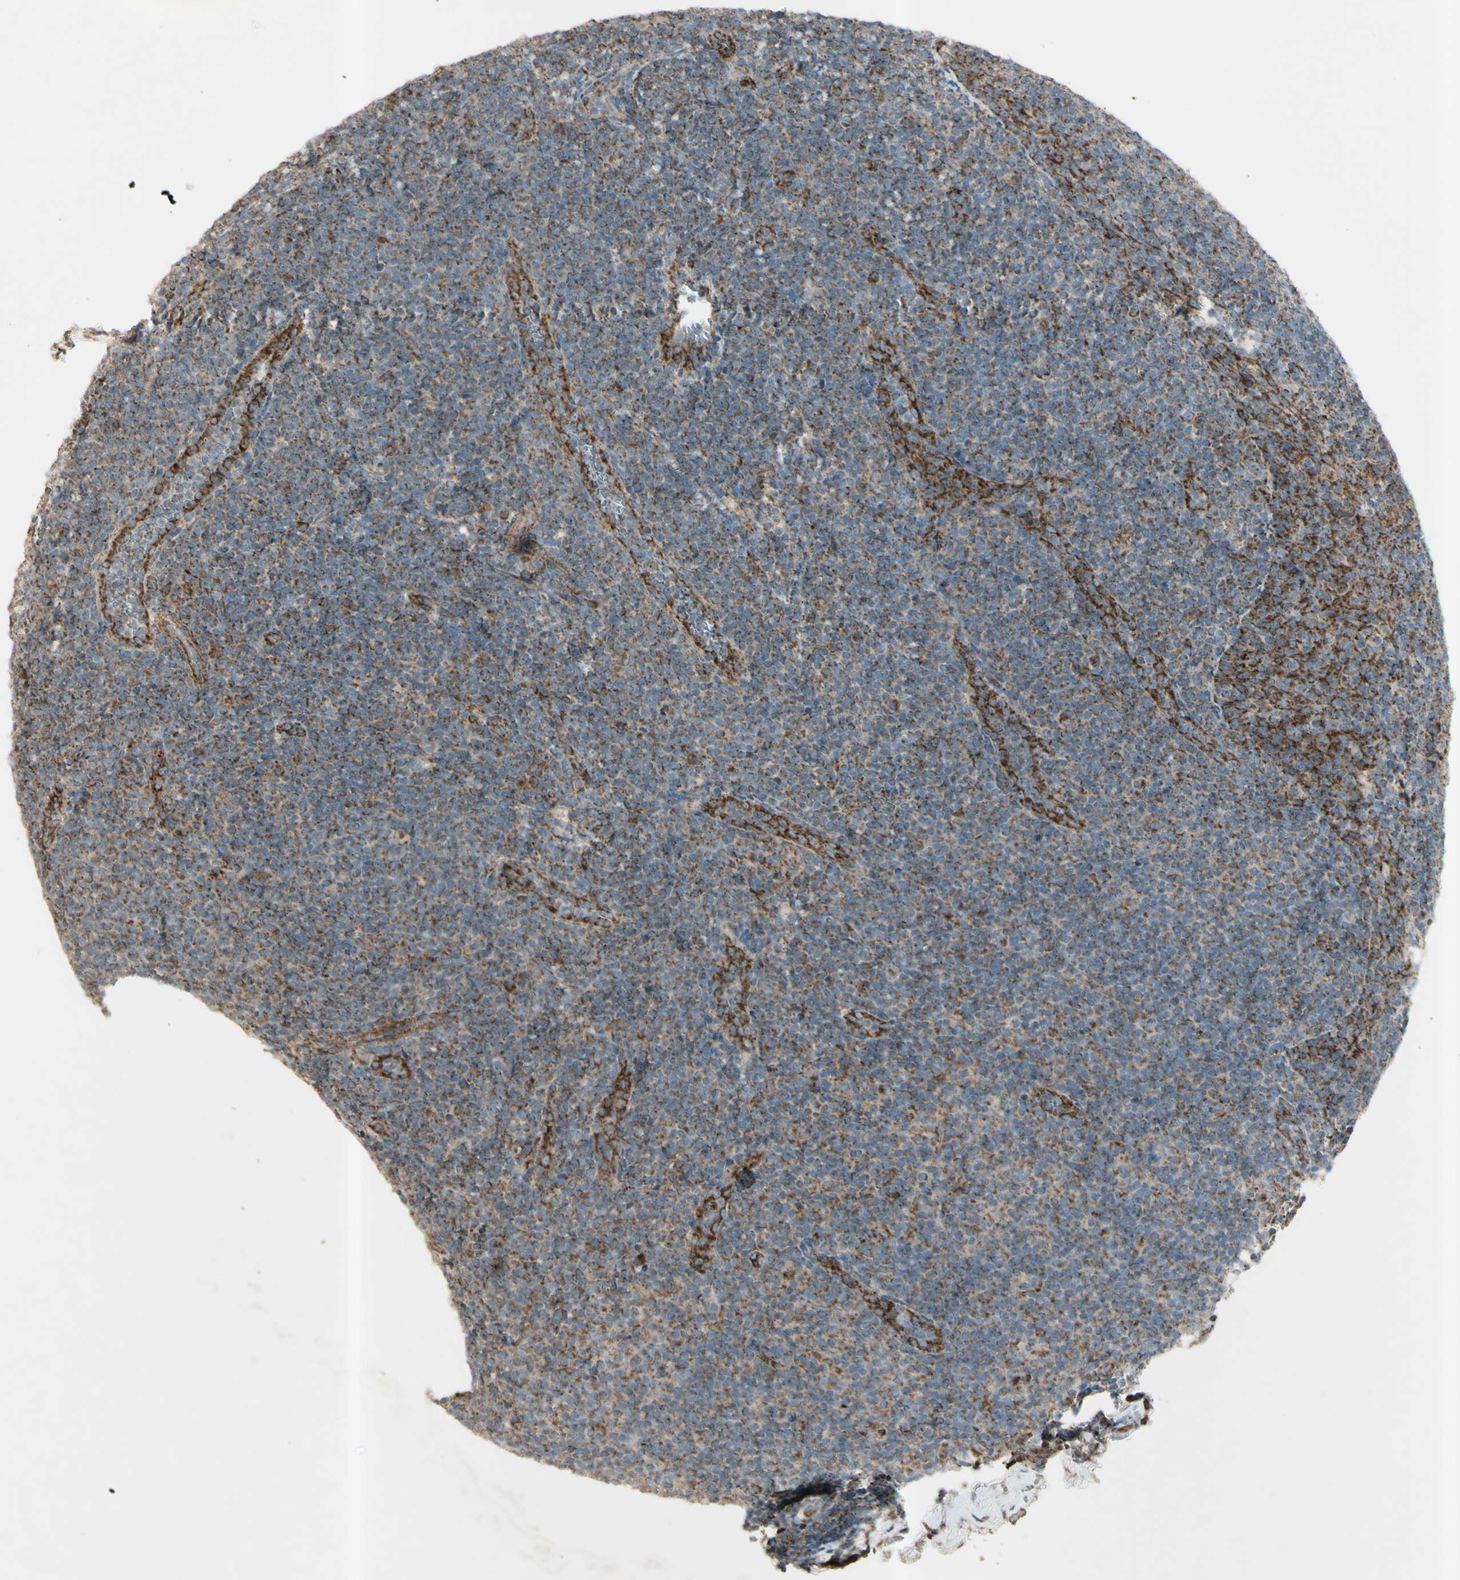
{"staining": {"intensity": "strong", "quantity": "25%-75%", "location": "cytoplasmic/membranous"}, "tissue": "tonsil", "cell_type": "Germinal center cells", "image_type": "normal", "snomed": [{"axis": "morphology", "description": "Normal tissue, NOS"}, {"axis": "topography", "description": "Tonsil"}], "caption": "High-magnification brightfield microscopy of benign tonsil stained with DAB (3,3'-diaminobenzidine) (brown) and counterstained with hematoxylin (blue). germinal center cells exhibit strong cytoplasmic/membranous positivity is identified in about25%-75% of cells. (DAB IHC with brightfield microscopy, high magnification).", "gene": "RHOT1", "patient": {"sex": "male", "age": 31}}